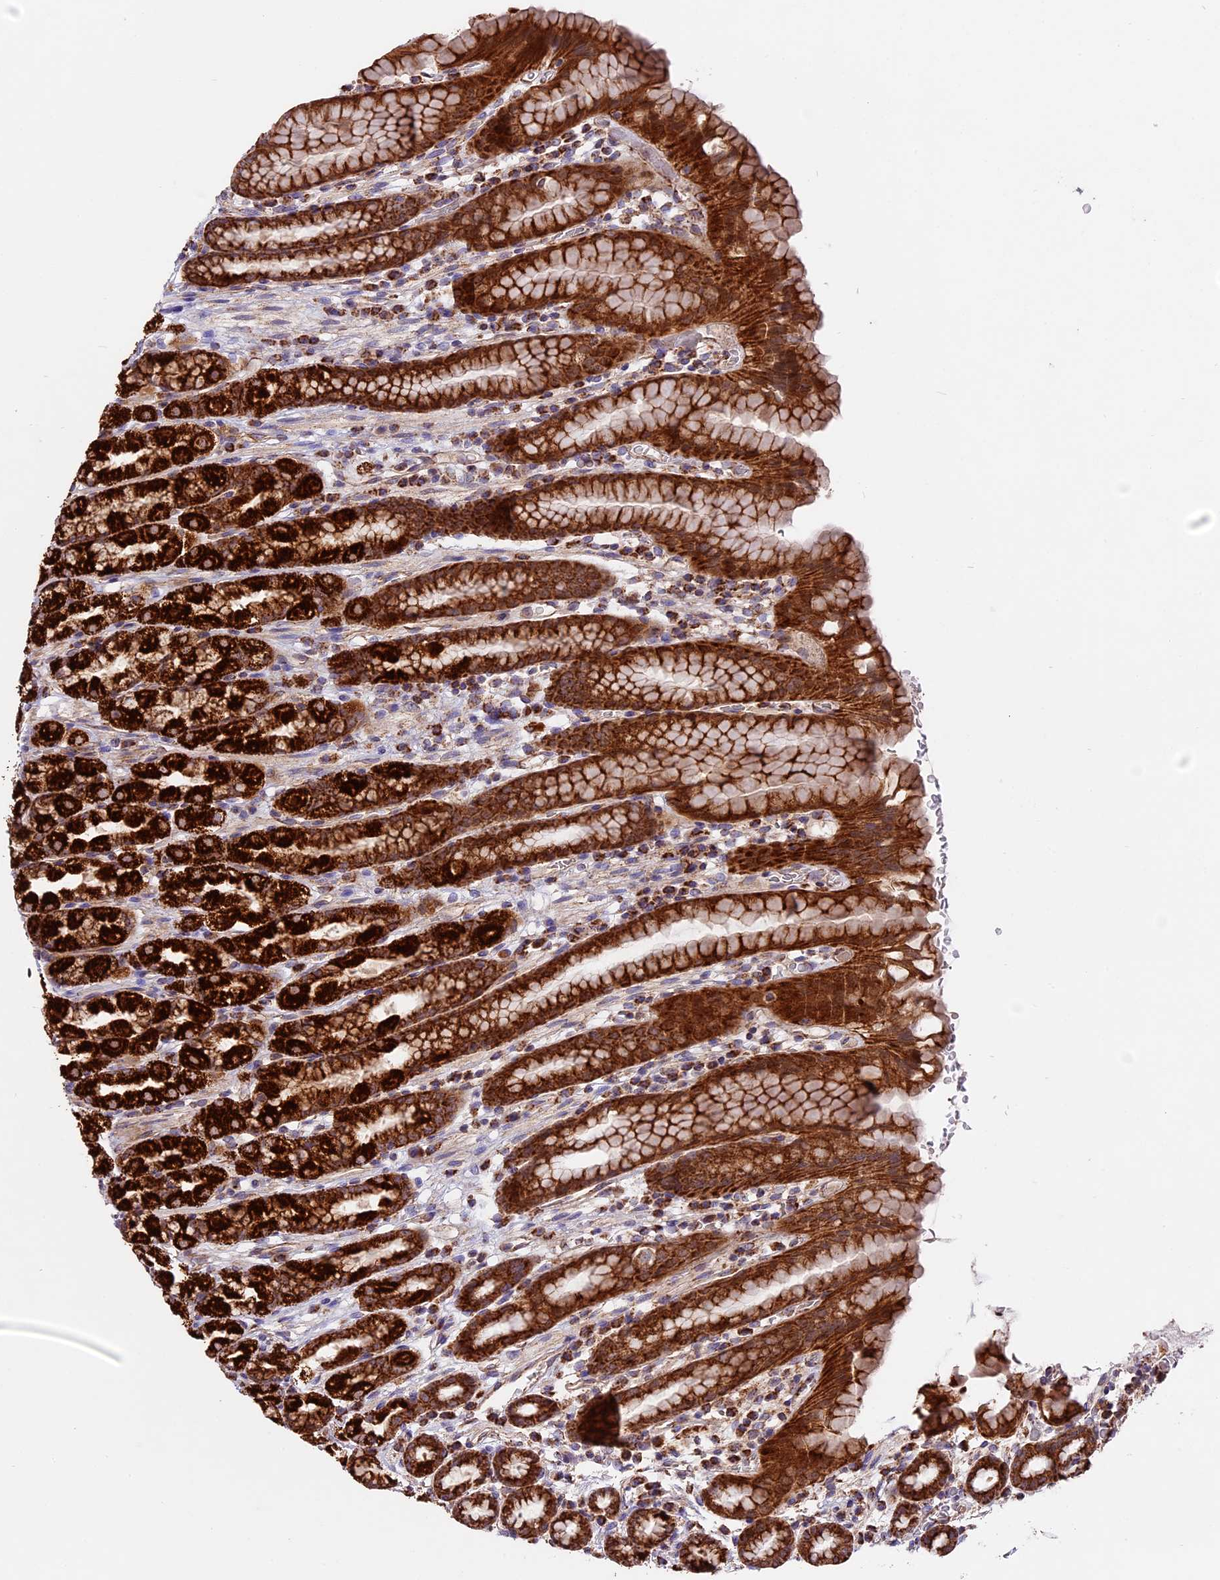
{"staining": {"intensity": "strong", "quantity": ">75%", "location": "cytoplasmic/membranous"}, "tissue": "stomach", "cell_type": "Glandular cells", "image_type": "normal", "snomed": [{"axis": "morphology", "description": "Normal tissue, NOS"}, {"axis": "topography", "description": "Stomach, upper"}, {"axis": "topography", "description": "Stomach, lower"}, {"axis": "topography", "description": "Small intestine"}], "caption": "Protein staining demonstrates strong cytoplasmic/membranous staining in approximately >75% of glandular cells in unremarkable stomach.", "gene": "NDUFA8", "patient": {"sex": "male", "age": 68}}